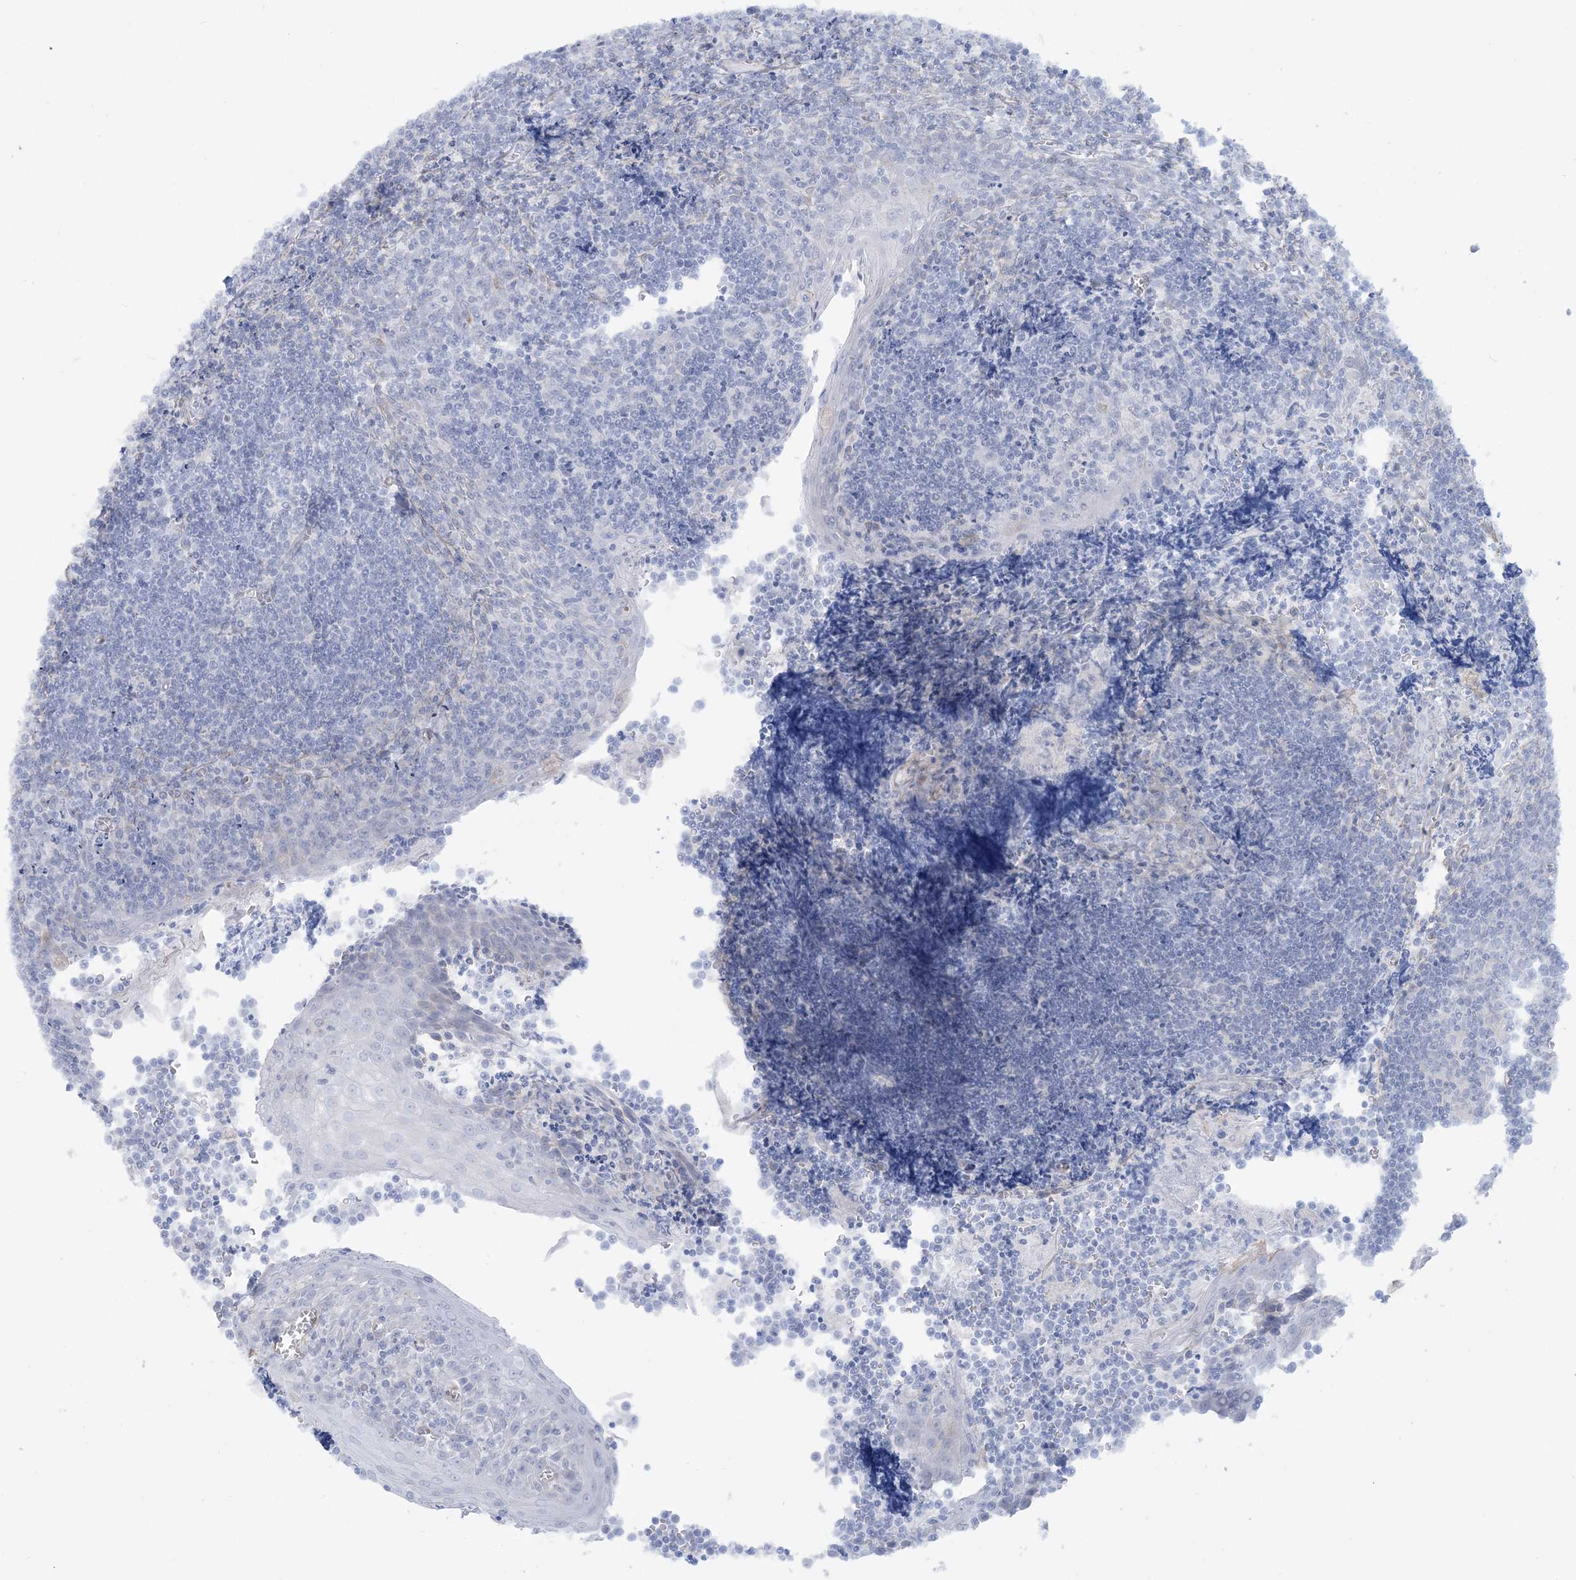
{"staining": {"intensity": "negative", "quantity": "none", "location": "none"}, "tissue": "tonsil", "cell_type": "Germinal center cells", "image_type": "normal", "snomed": [{"axis": "morphology", "description": "Normal tissue, NOS"}, {"axis": "topography", "description": "Tonsil"}], "caption": "High power microscopy histopathology image of an IHC histopathology image of normal tonsil, revealing no significant staining in germinal center cells.", "gene": "AGXT", "patient": {"sex": "male", "age": 27}}